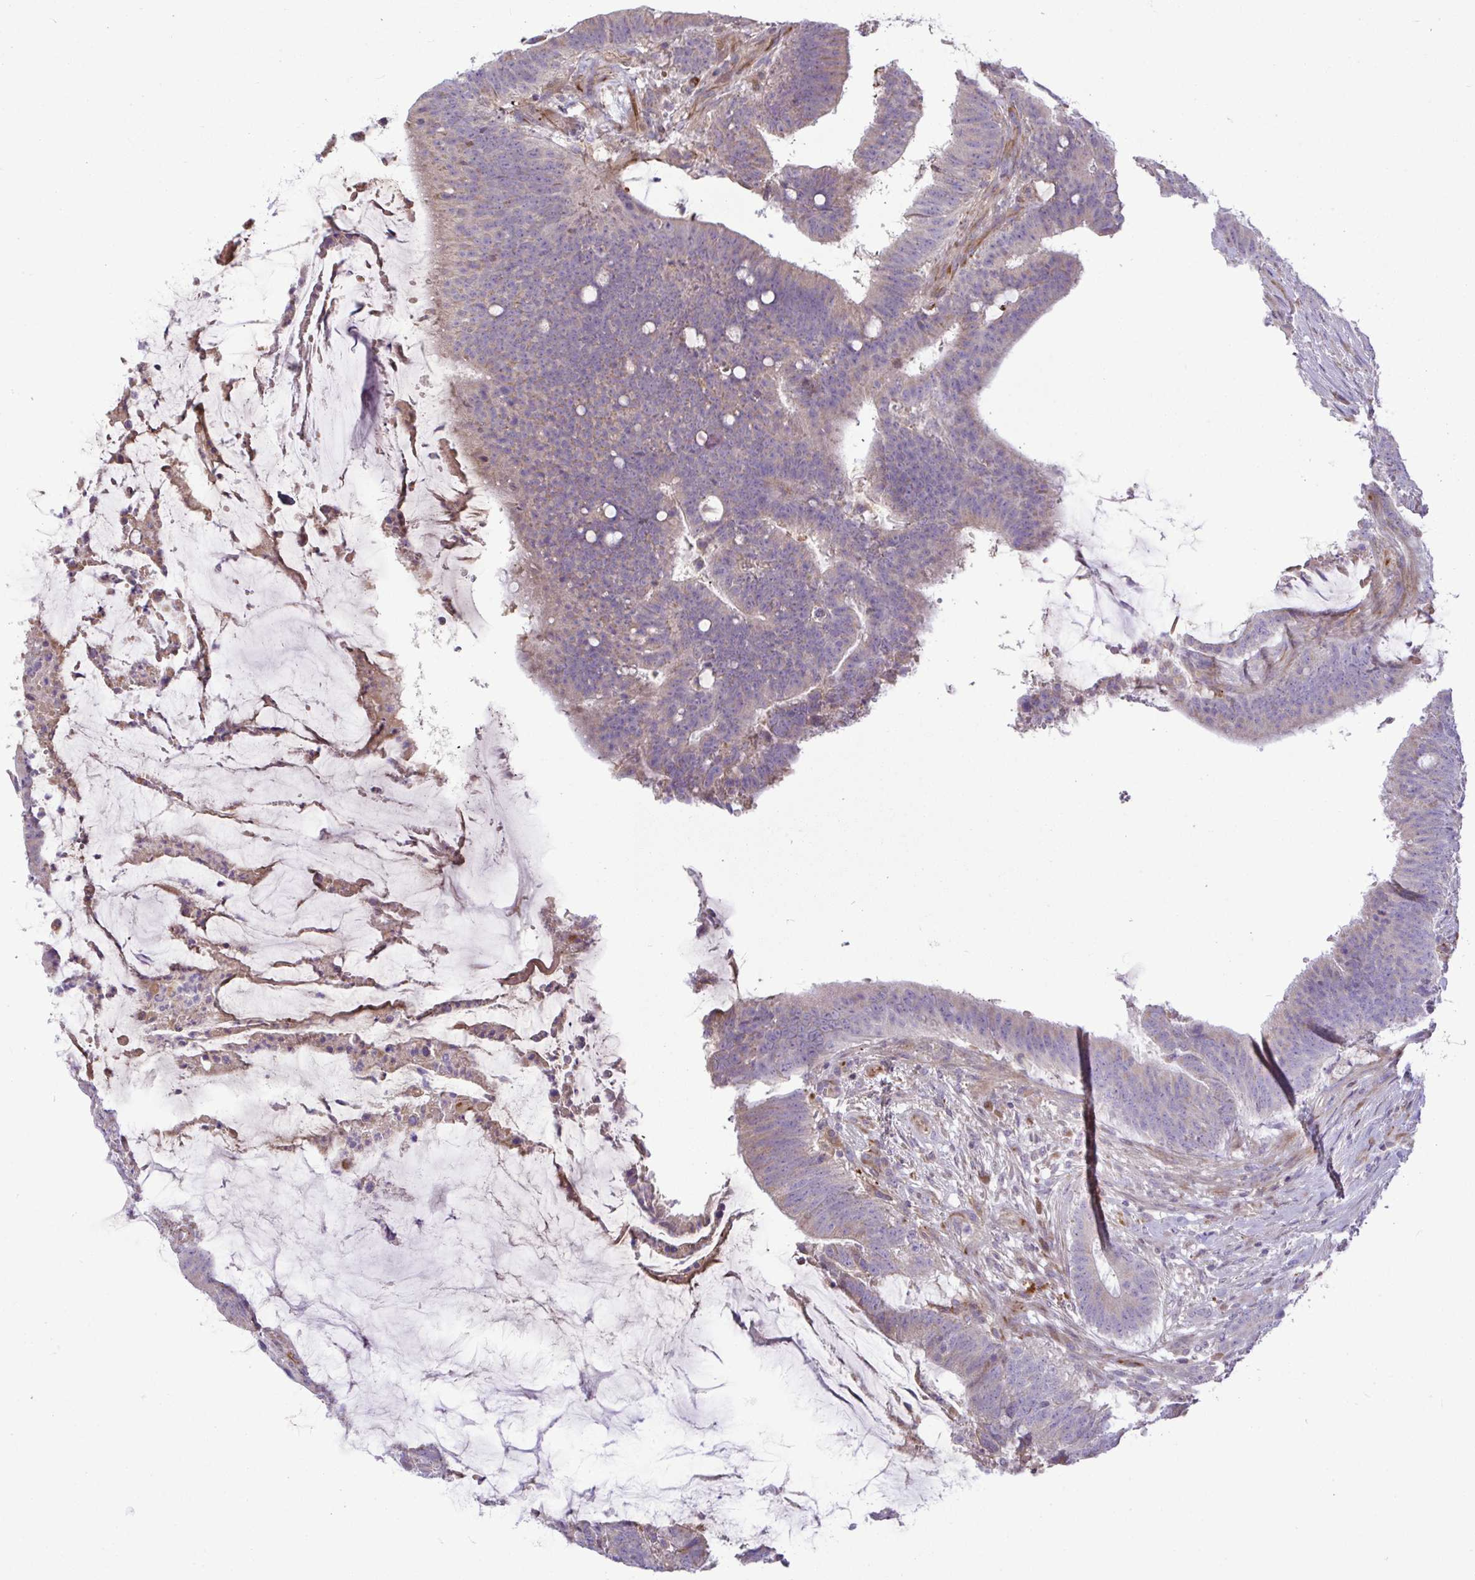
{"staining": {"intensity": "weak", "quantity": "<25%", "location": "cytoplasmic/membranous"}, "tissue": "colorectal cancer", "cell_type": "Tumor cells", "image_type": "cancer", "snomed": [{"axis": "morphology", "description": "Adenocarcinoma, NOS"}, {"axis": "topography", "description": "Colon"}], "caption": "Immunohistochemistry (IHC) of human adenocarcinoma (colorectal) exhibits no staining in tumor cells. The staining is performed using DAB (3,3'-diaminobenzidine) brown chromogen with nuclei counter-stained in using hematoxylin.", "gene": "GRID2", "patient": {"sex": "female", "age": 43}}